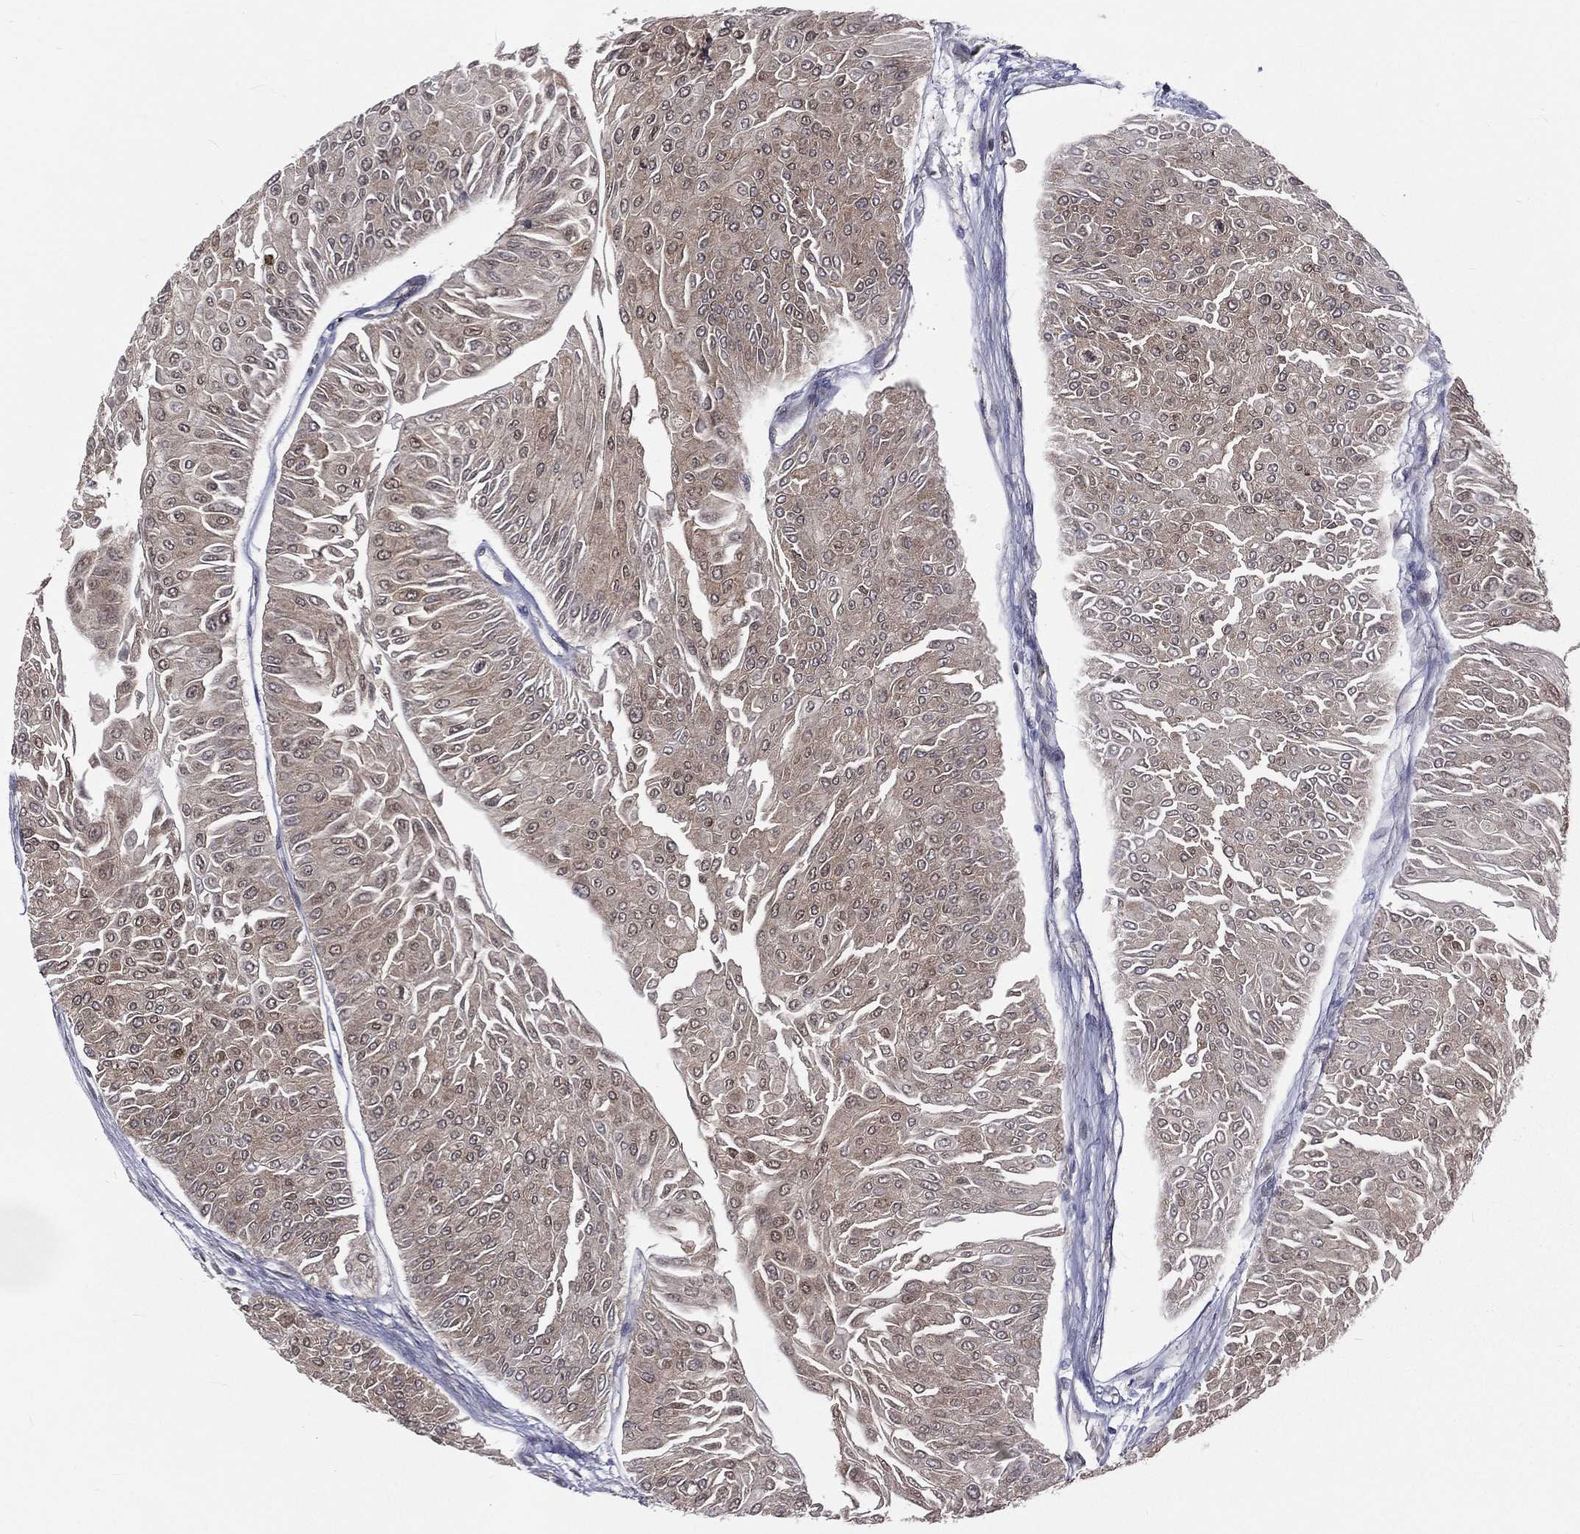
{"staining": {"intensity": "negative", "quantity": "none", "location": "none"}, "tissue": "urothelial cancer", "cell_type": "Tumor cells", "image_type": "cancer", "snomed": [{"axis": "morphology", "description": "Urothelial carcinoma, Low grade"}, {"axis": "topography", "description": "Urinary bladder"}], "caption": "Immunohistochemistry (IHC) histopathology image of urothelial cancer stained for a protein (brown), which exhibits no staining in tumor cells. (Brightfield microscopy of DAB (3,3'-diaminobenzidine) immunohistochemistry at high magnification).", "gene": "PGRMC1", "patient": {"sex": "male", "age": 67}}